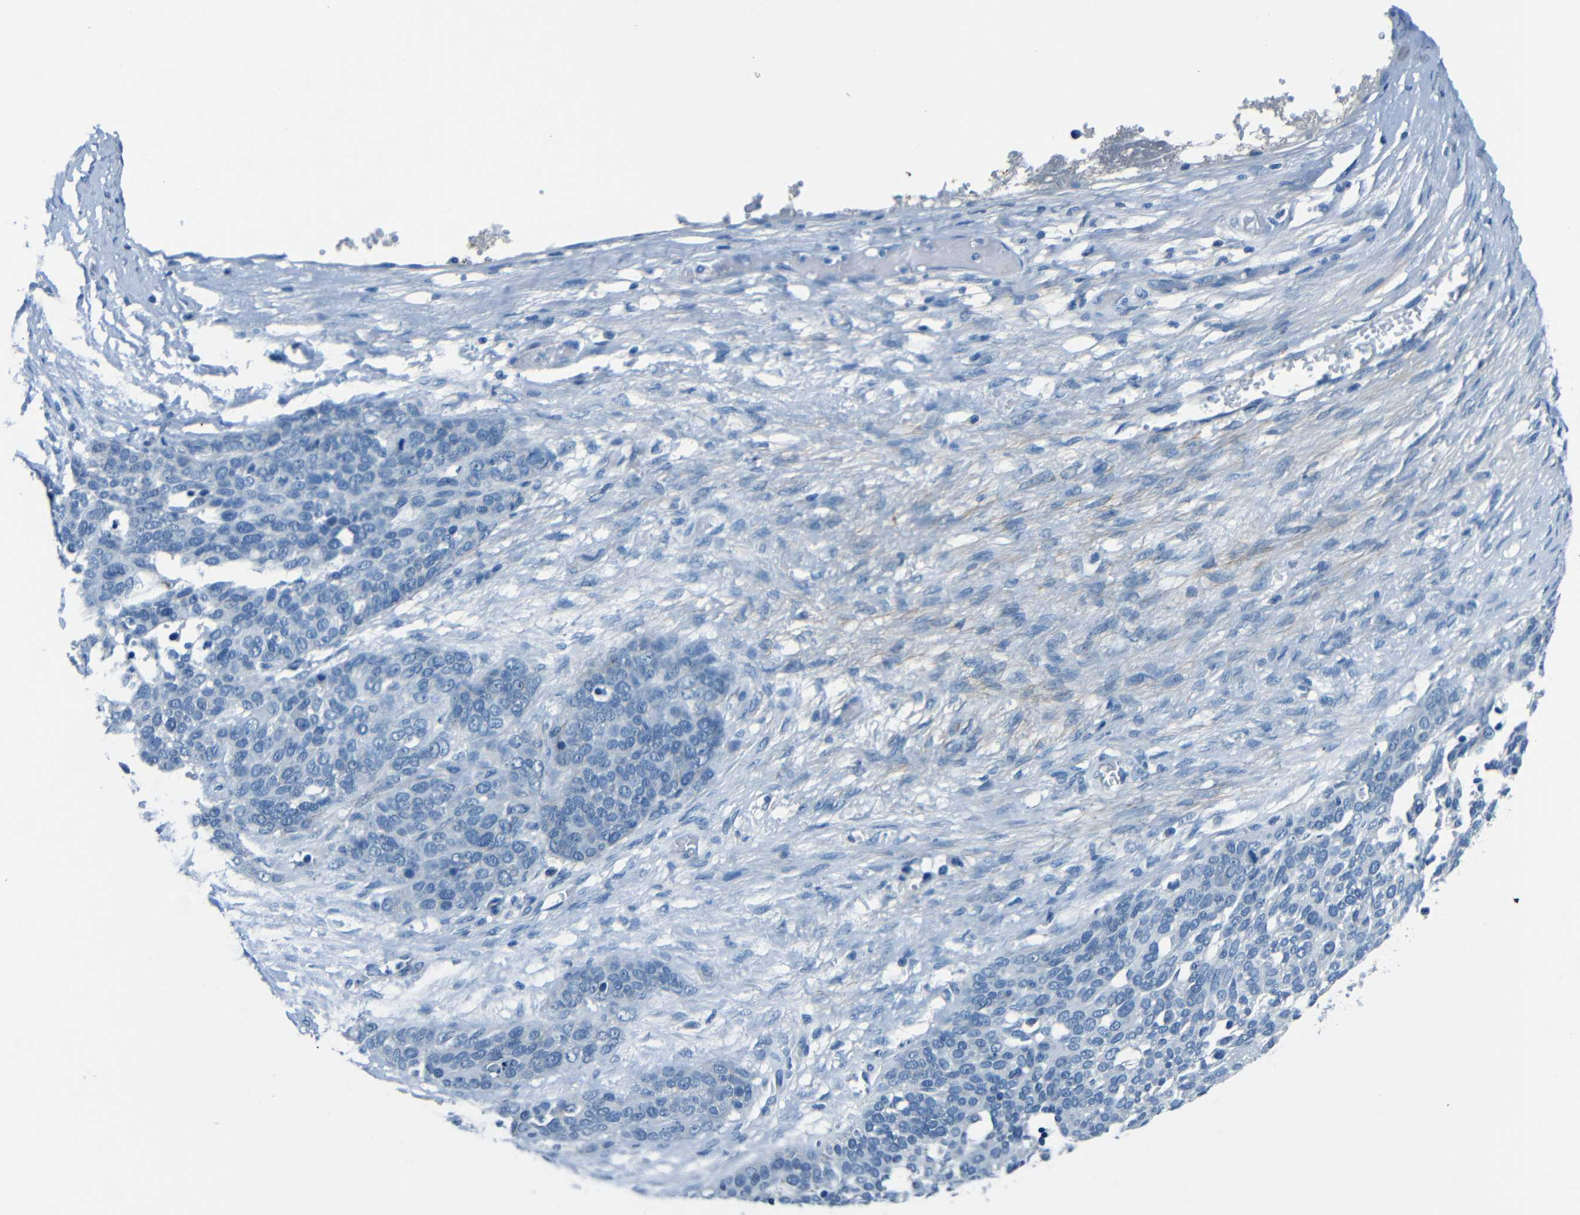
{"staining": {"intensity": "negative", "quantity": "none", "location": "none"}, "tissue": "ovarian cancer", "cell_type": "Tumor cells", "image_type": "cancer", "snomed": [{"axis": "morphology", "description": "Cystadenocarcinoma, serous, NOS"}, {"axis": "topography", "description": "Ovary"}], "caption": "Immunohistochemistry of human ovarian serous cystadenocarcinoma shows no positivity in tumor cells.", "gene": "FBN2", "patient": {"sex": "female", "age": 44}}